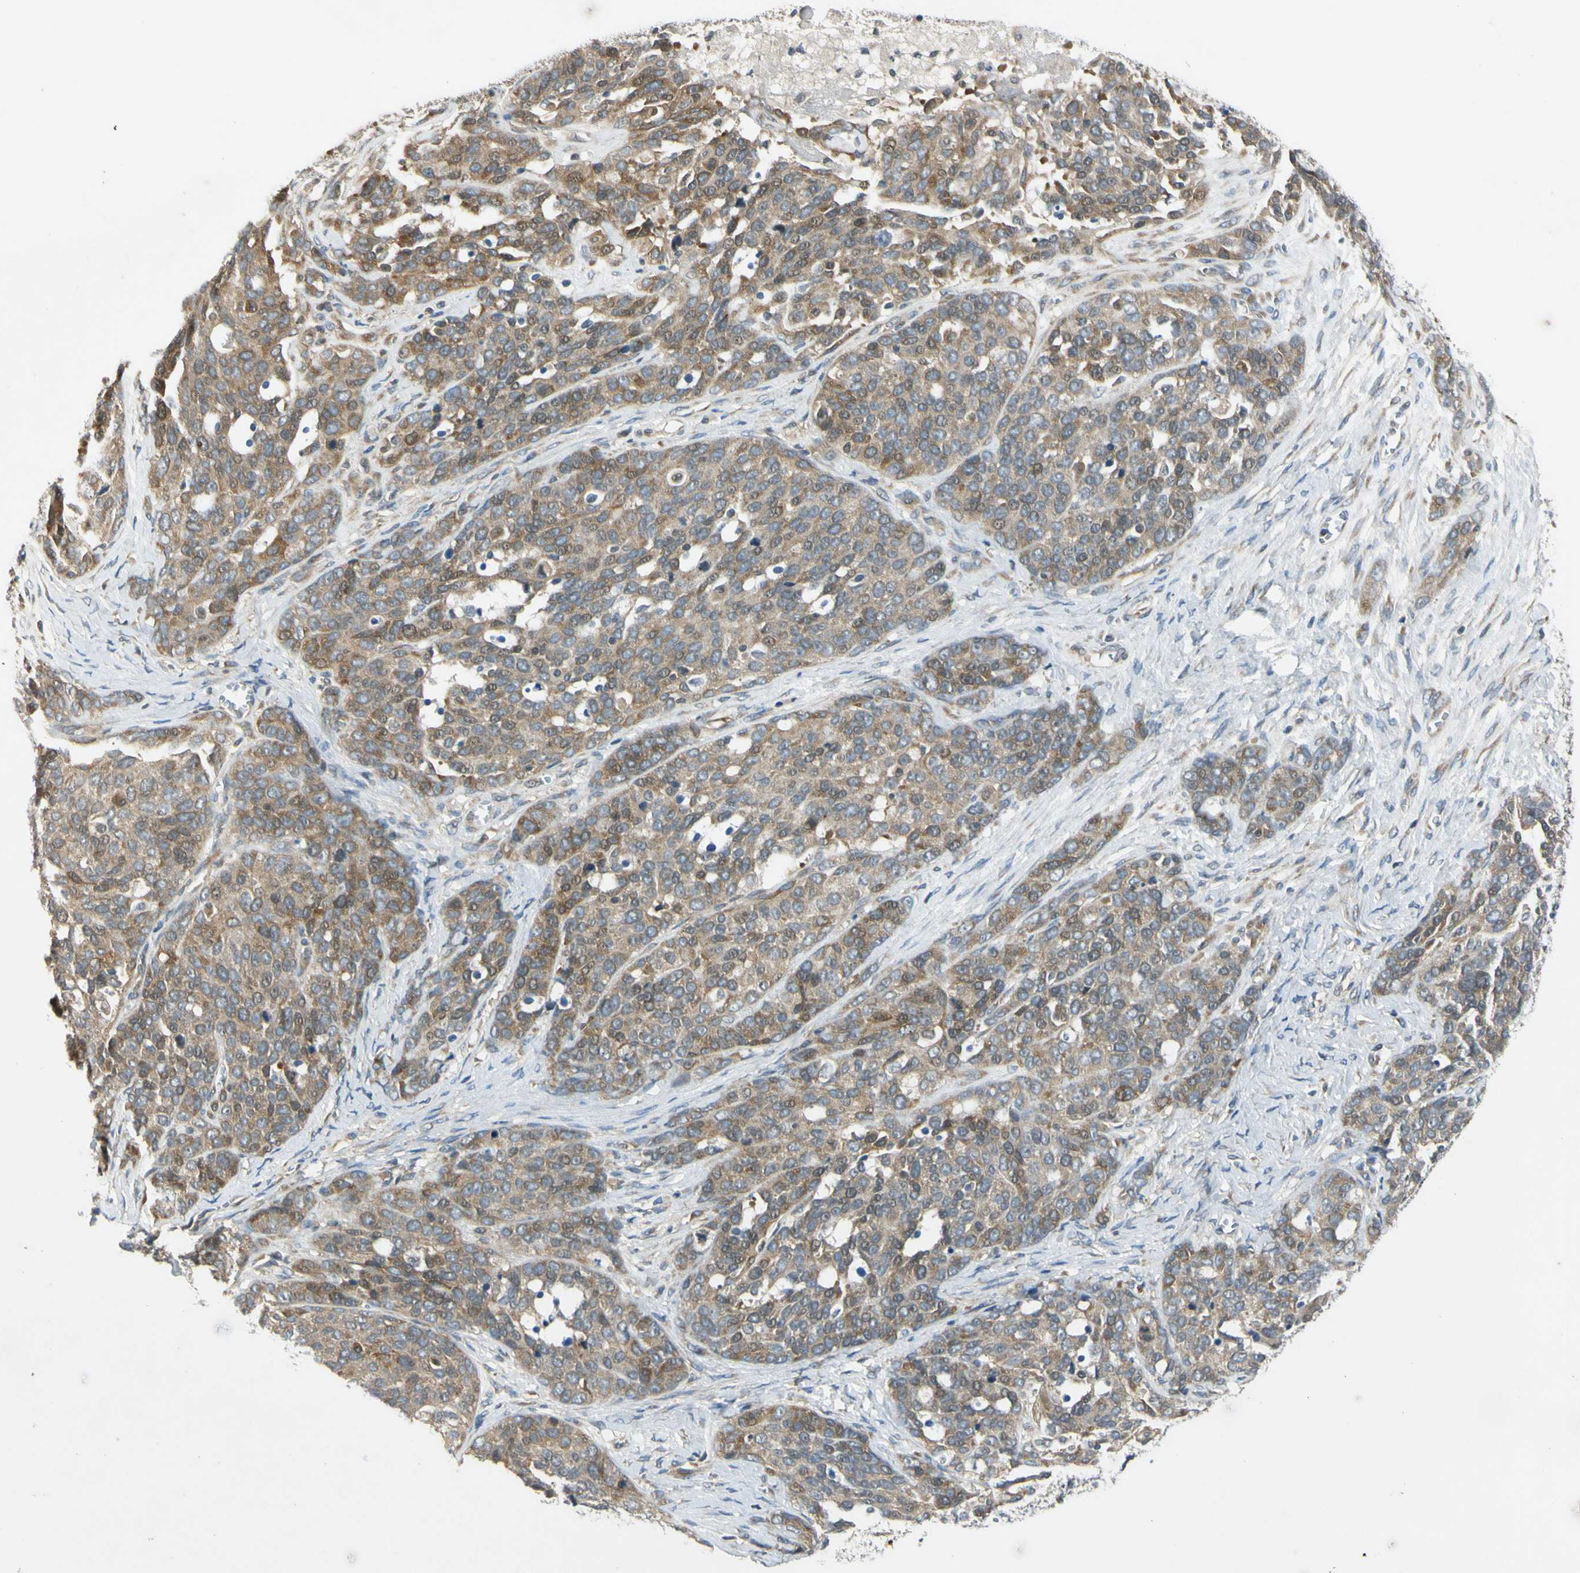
{"staining": {"intensity": "moderate", "quantity": ">75%", "location": "cytoplasmic/membranous"}, "tissue": "ovarian cancer", "cell_type": "Tumor cells", "image_type": "cancer", "snomed": [{"axis": "morphology", "description": "Cystadenocarcinoma, serous, NOS"}, {"axis": "topography", "description": "Ovary"}], "caption": "Moderate cytoplasmic/membranous expression for a protein is appreciated in approximately >75% of tumor cells of ovarian serous cystadenocarcinoma using immunohistochemistry (IHC).", "gene": "RPS6KB2", "patient": {"sex": "female", "age": 44}}